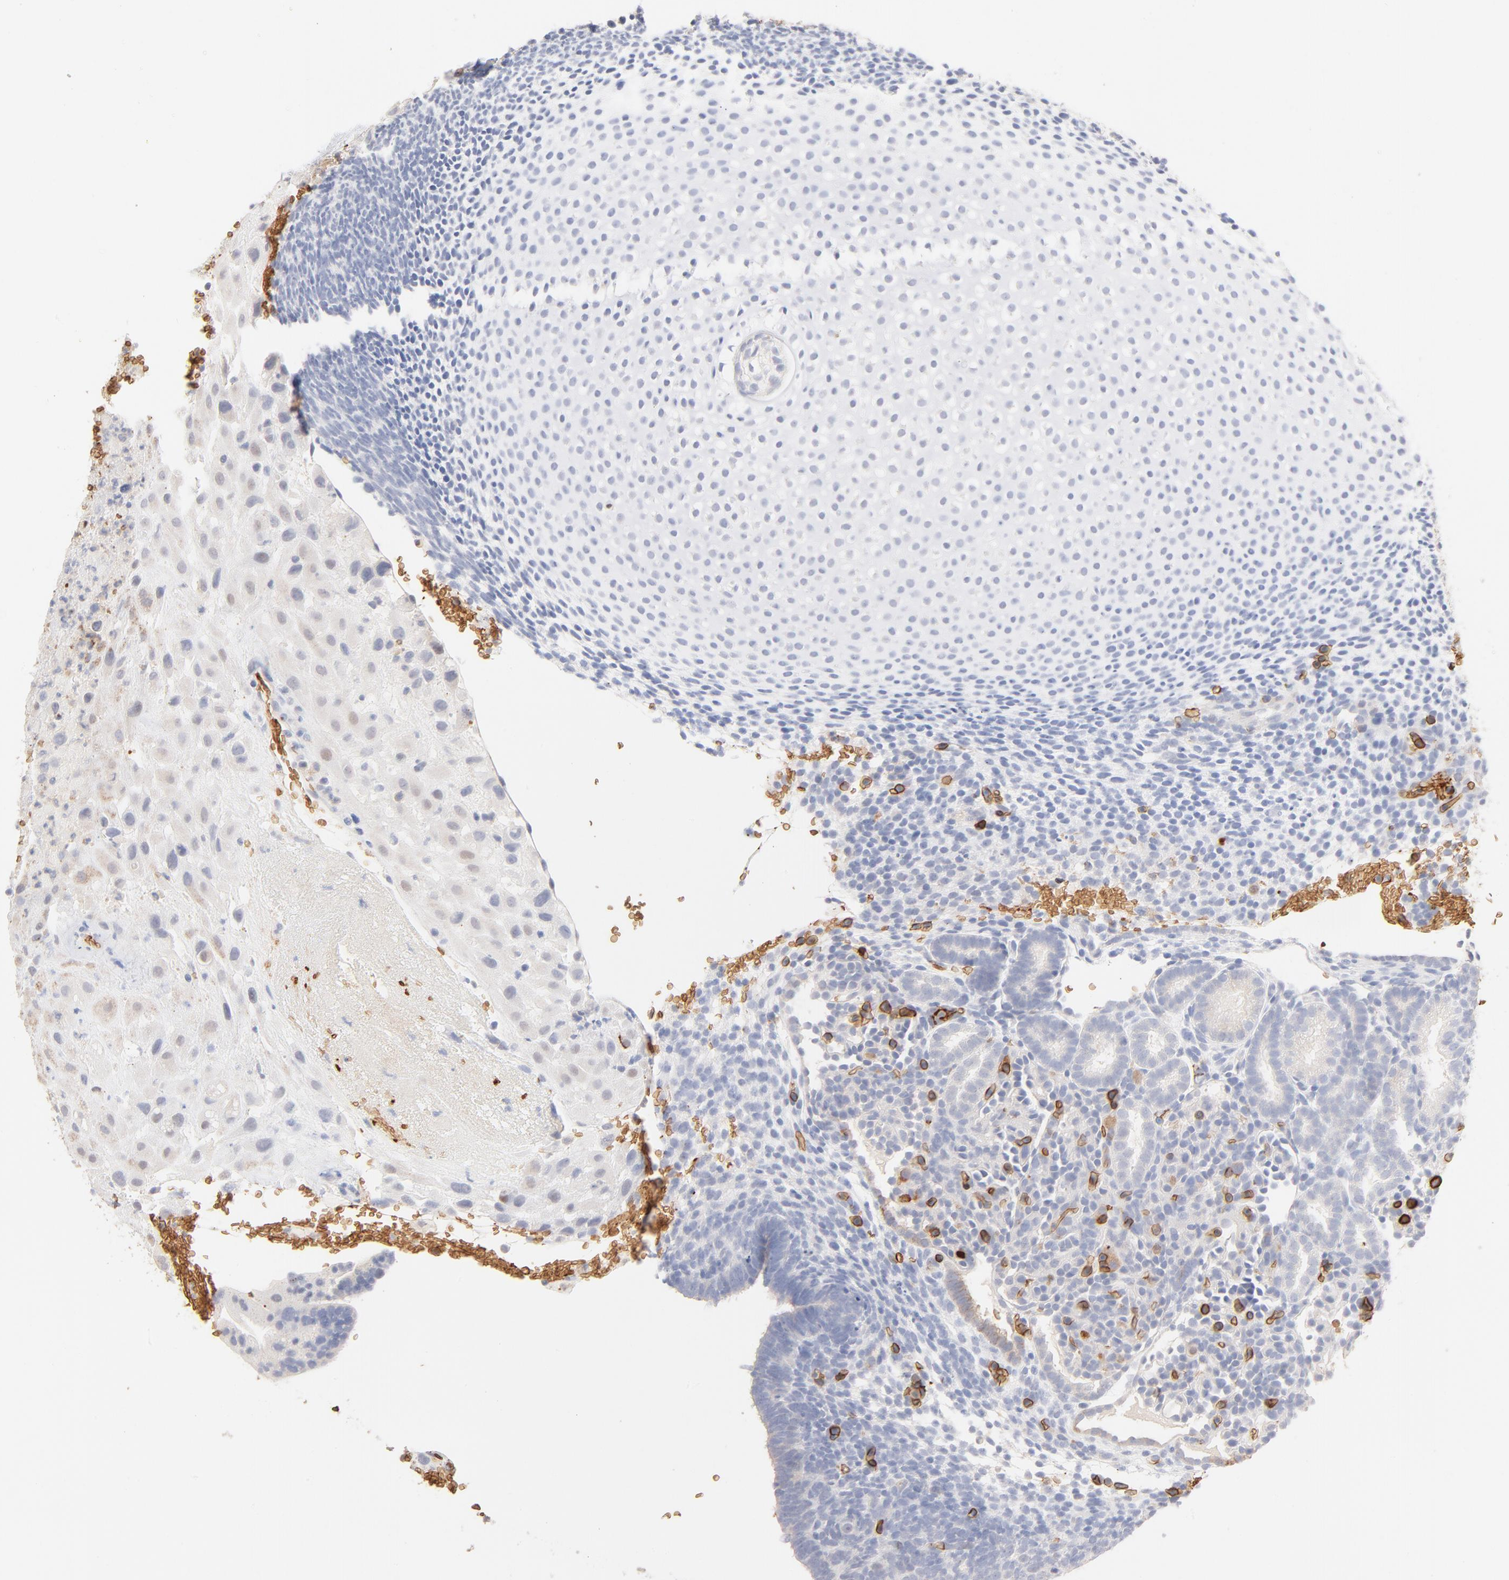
{"staining": {"intensity": "negative", "quantity": "none", "location": "none"}, "tissue": "placenta", "cell_type": "Decidual cells", "image_type": "normal", "snomed": [{"axis": "morphology", "description": "Normal tissue, NOS"}, {"axis": "topography", "description": "Placenta"}], "caption": "Immunohistochemical staining of unremarkable placenta exhibits no significant staining in decidual cells. The staining was performed using DAB (3,3'-diaminobenzidine) to visualize the protein expression in brown, while the nuclei were stained in blue with hematoxylin (Magnification: 20x).", "gene": "SPTB", "patient": {"sex": "female", "age": 19}}